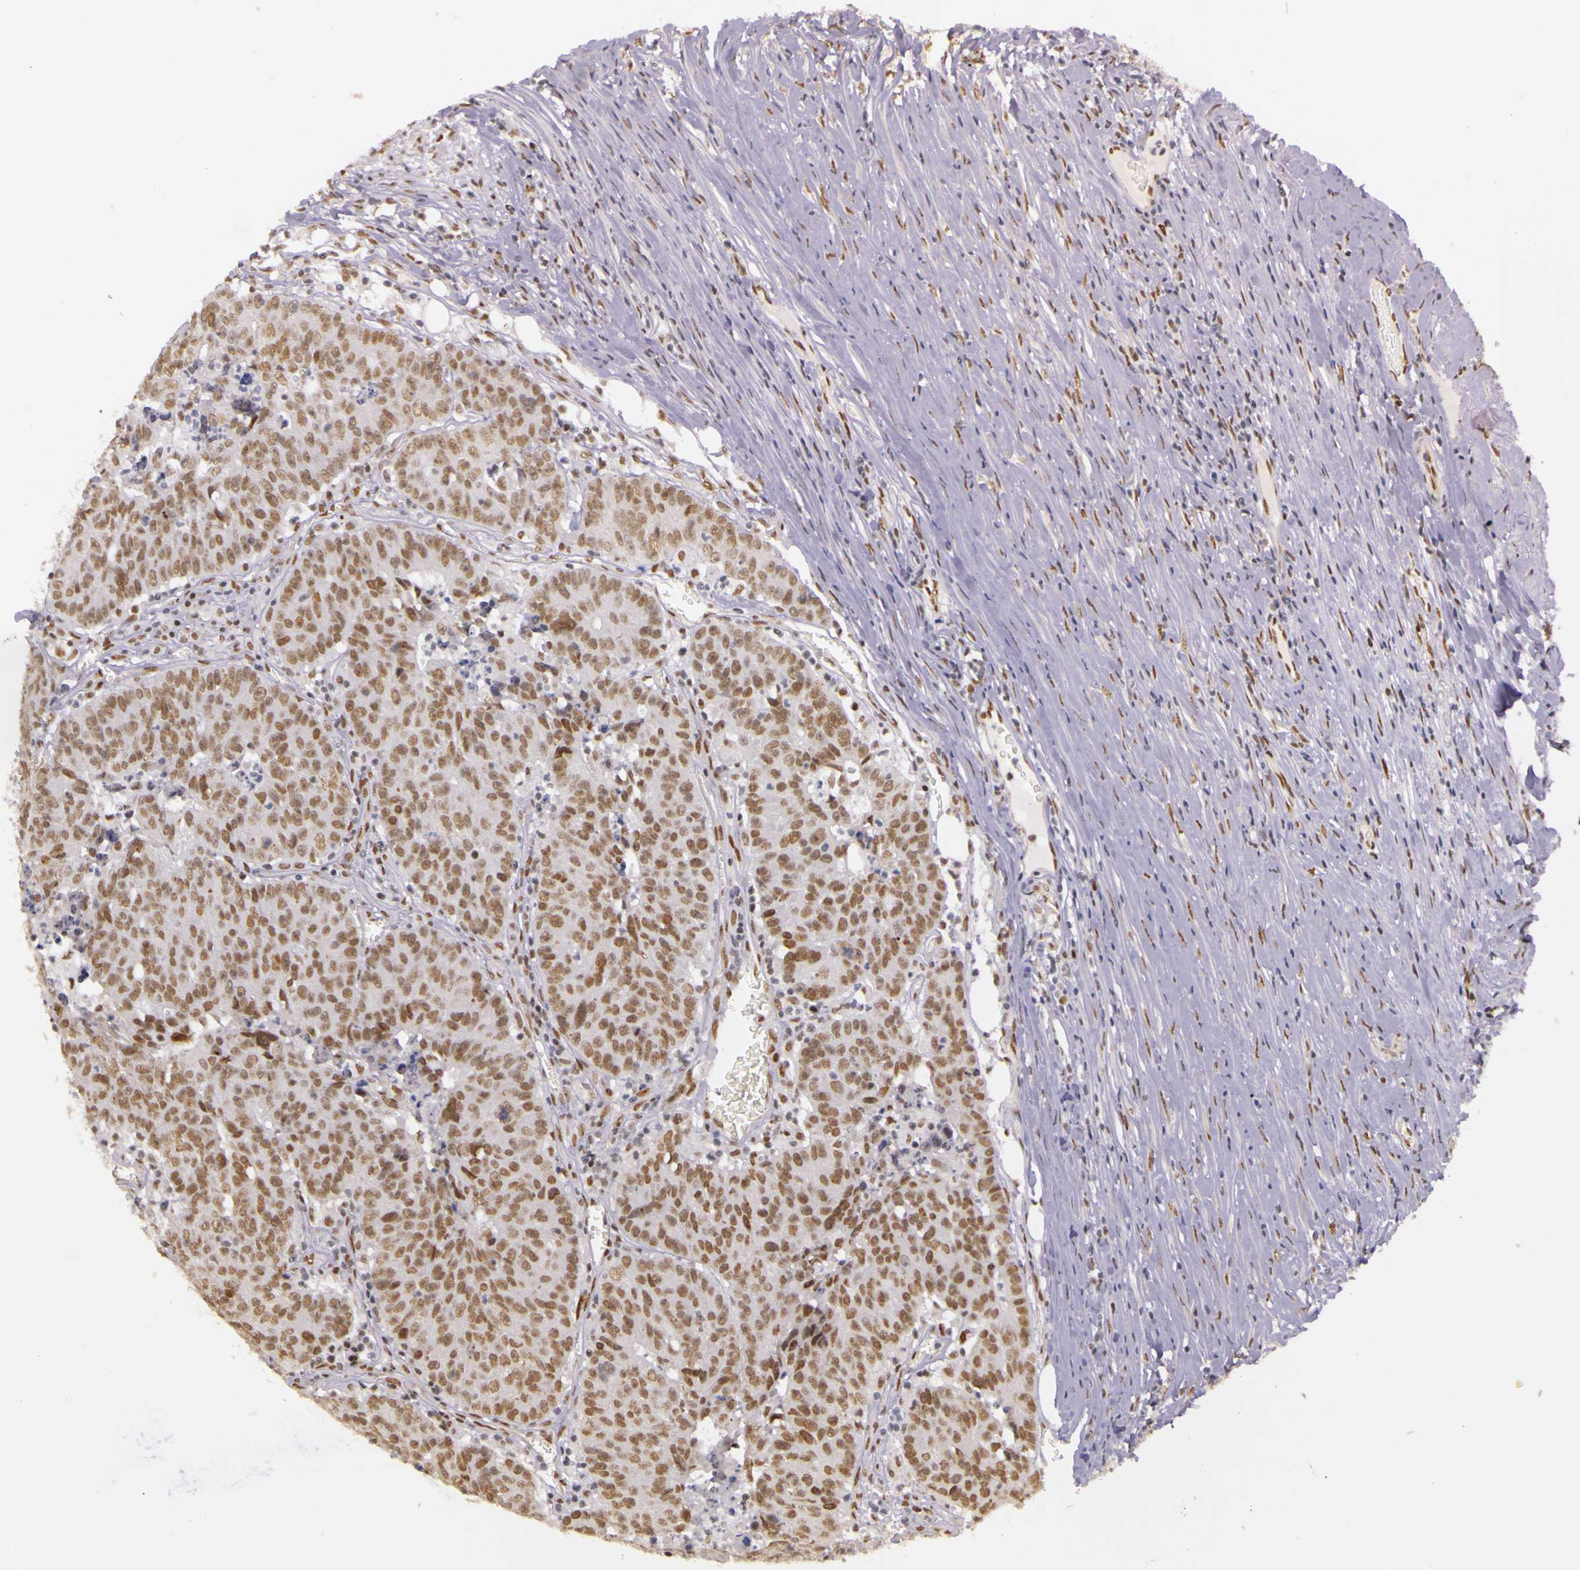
{"staining": {"intensity": "moderate", "quantity": ">75%", "location": "nuclear"}, "tissue": "colorectal cancer", "cell_type": "Tumor cells", "image_type": "cancer", "snomed": [{"axis": "morphology", "description": "Adenocarcinoma, NOS"}, {"axis": "topography", "description": "Colon"}], "caption": "This photomicrograph exhibits adenocarcinoma (colorectal) stained with immunohistochemistry to label a protein in brown. The nuclear of tumor cells show moderate positivity for the protein. Nuclei are counter-stained blue.", "gene": "WDR13", "patient": {"sex": "female", "age": 53}}